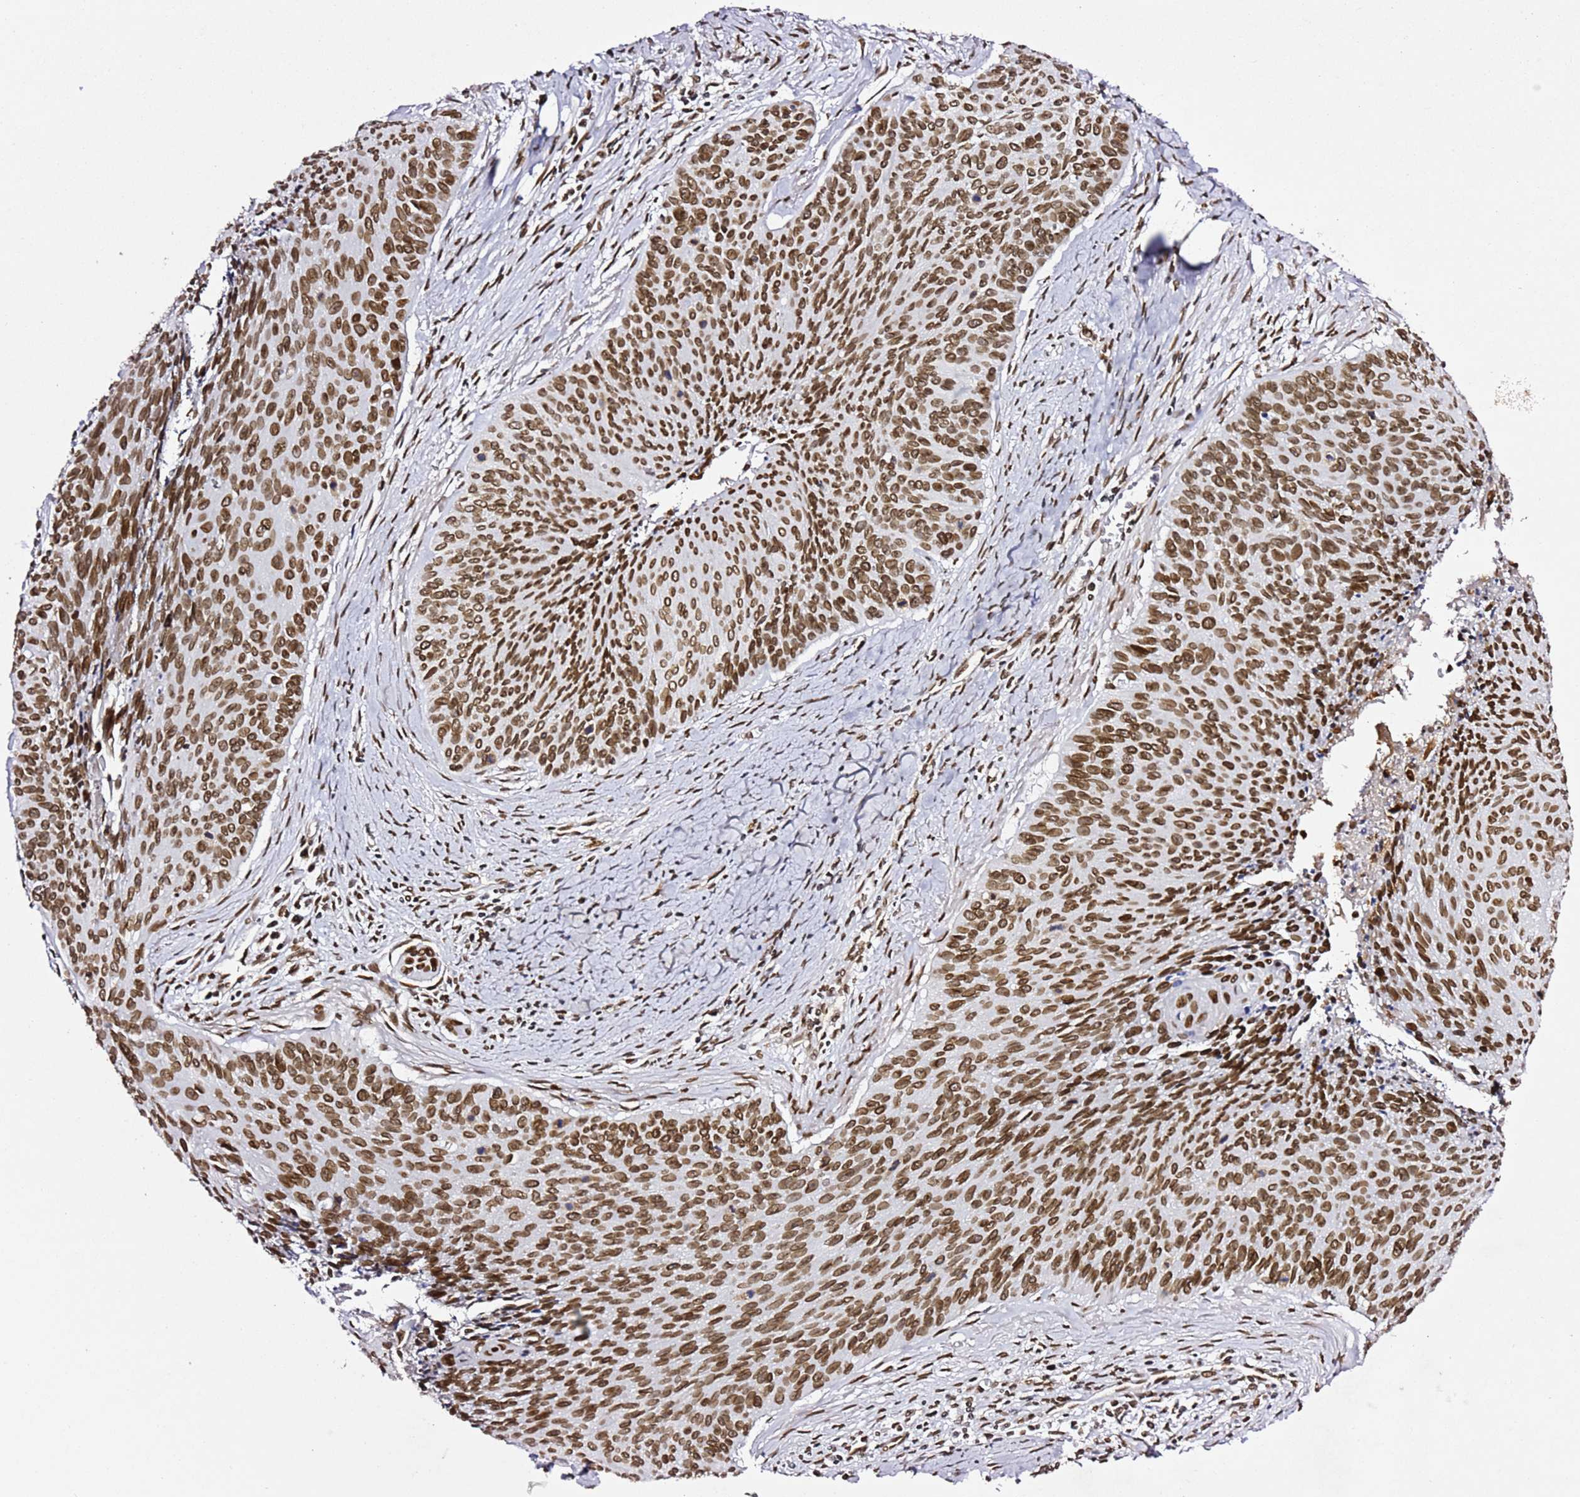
{"staining": {"intensity": "moderate", "quantity": ">75%", "location": "cytoplasmic/membranous,nuclear"}, "tissue": "cervical cancer", "cell_type": "Tumor cells", "image_type": "cancer", "snomed": [{"axis": "morphology", "description": "Squamous cell carcinoma, NOS"}, {"axis": "topography", "description": "Cervix"}], "caption": "The image shows immunohistochemical staining of cervical cancer (squamous cell carcinoma). There is moderate cytoplasmic/membranous and nuclear expression is appreciated in about >75% of tumor cells.", "gene": "POU6F1", "patient": {"sex": "female", "age": 55}}